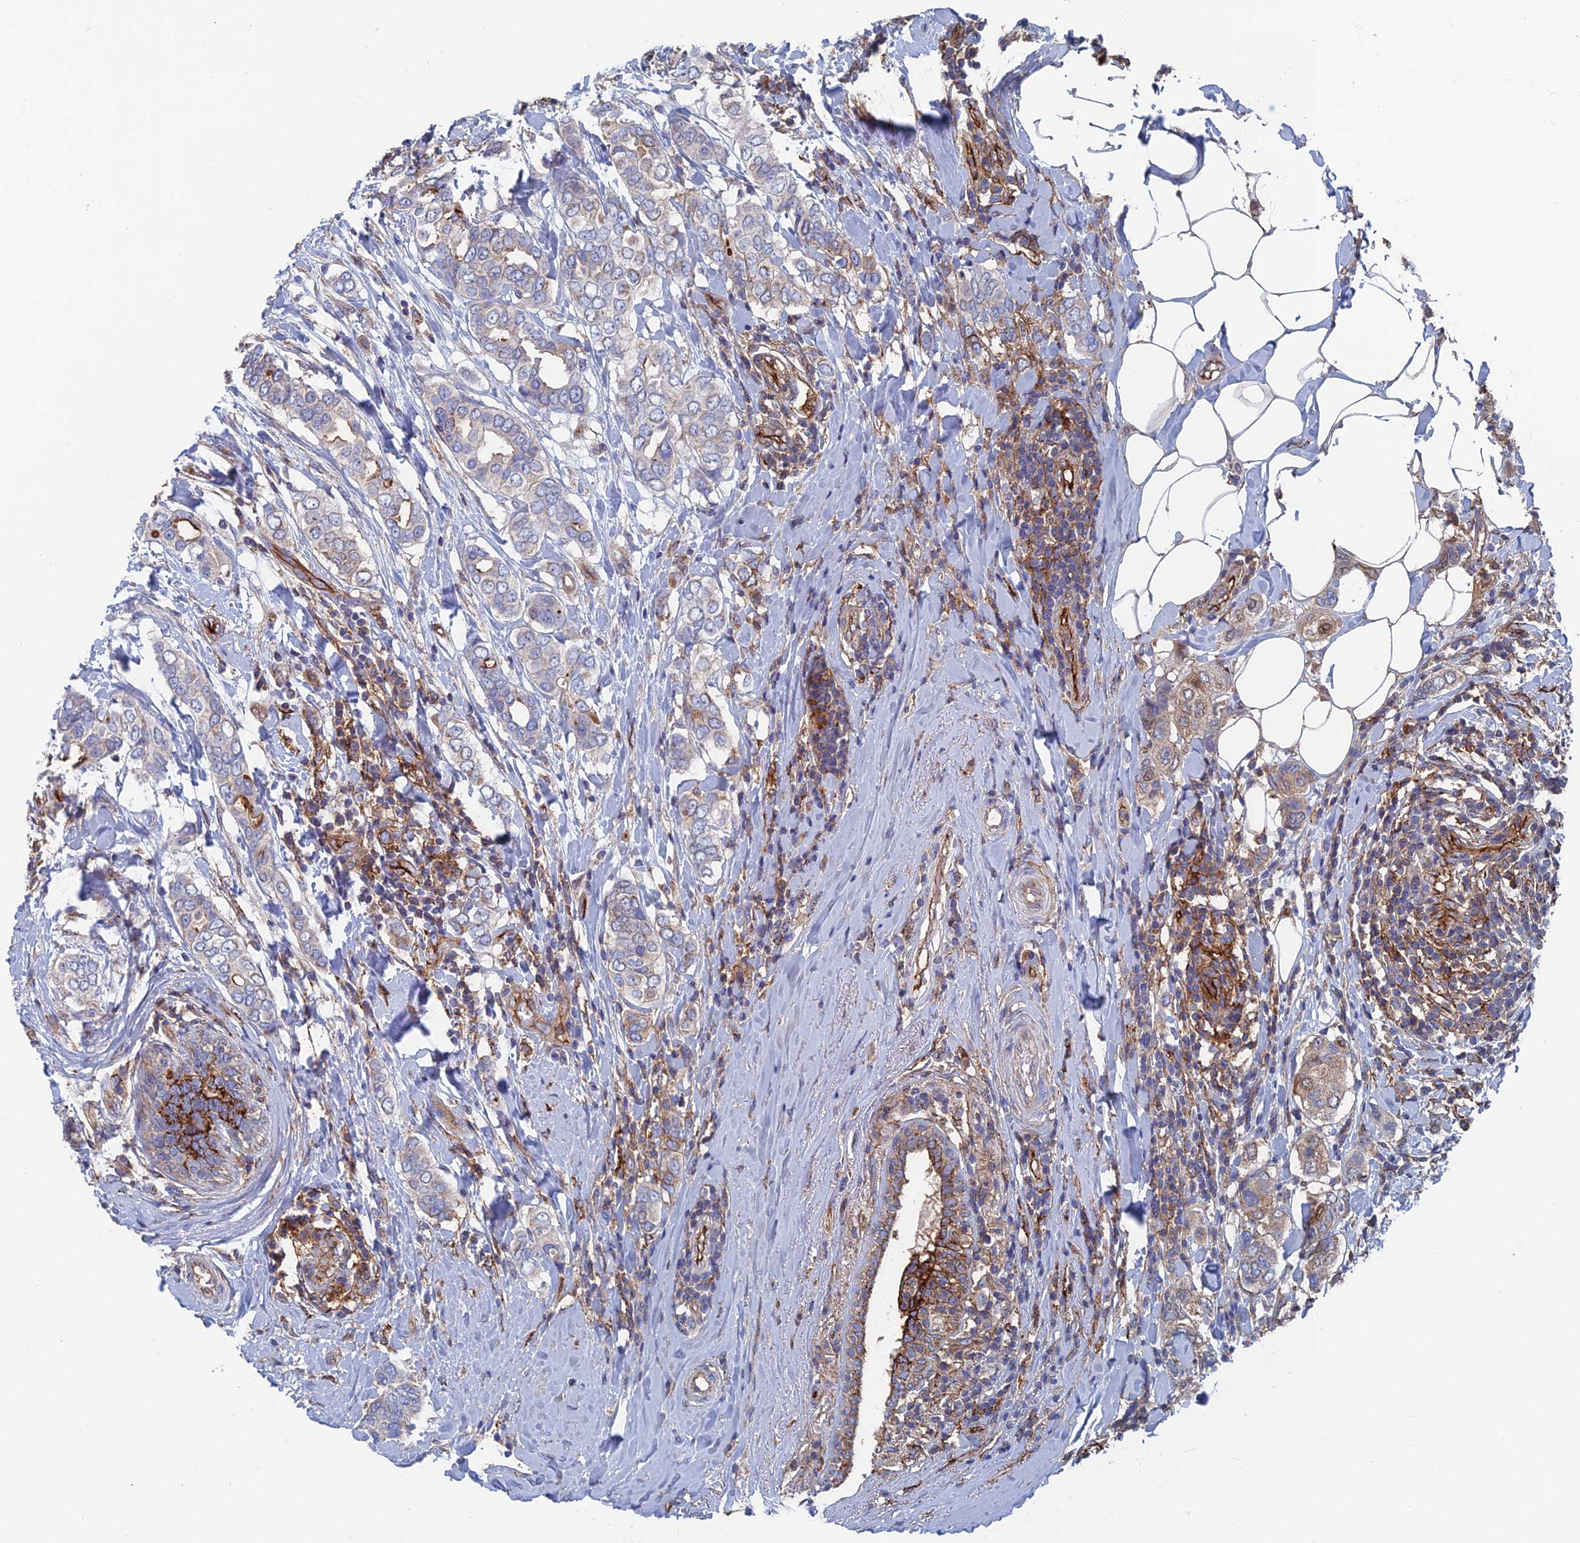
{"staining": {"intensity": "moderate", "quantity": "25%-75%", "location": "cytoplasmic/membranous"}, "tissue": "breast cancer", "cell_type": "Tumor cells", "image_type": "cancer", "snomed": [{"axis": "morphology", "description": "Lobular carcinoma"}, {"axis": "topography", "description": "Breast"}], "caption": "Human breast cancer stained with a brown dye shows moderate cytoplasmic/membranous positive positivity in about 25%-75% of tumor cells.", "gene": "SNX11", "patient": {"sex": "female", "age": 51}}